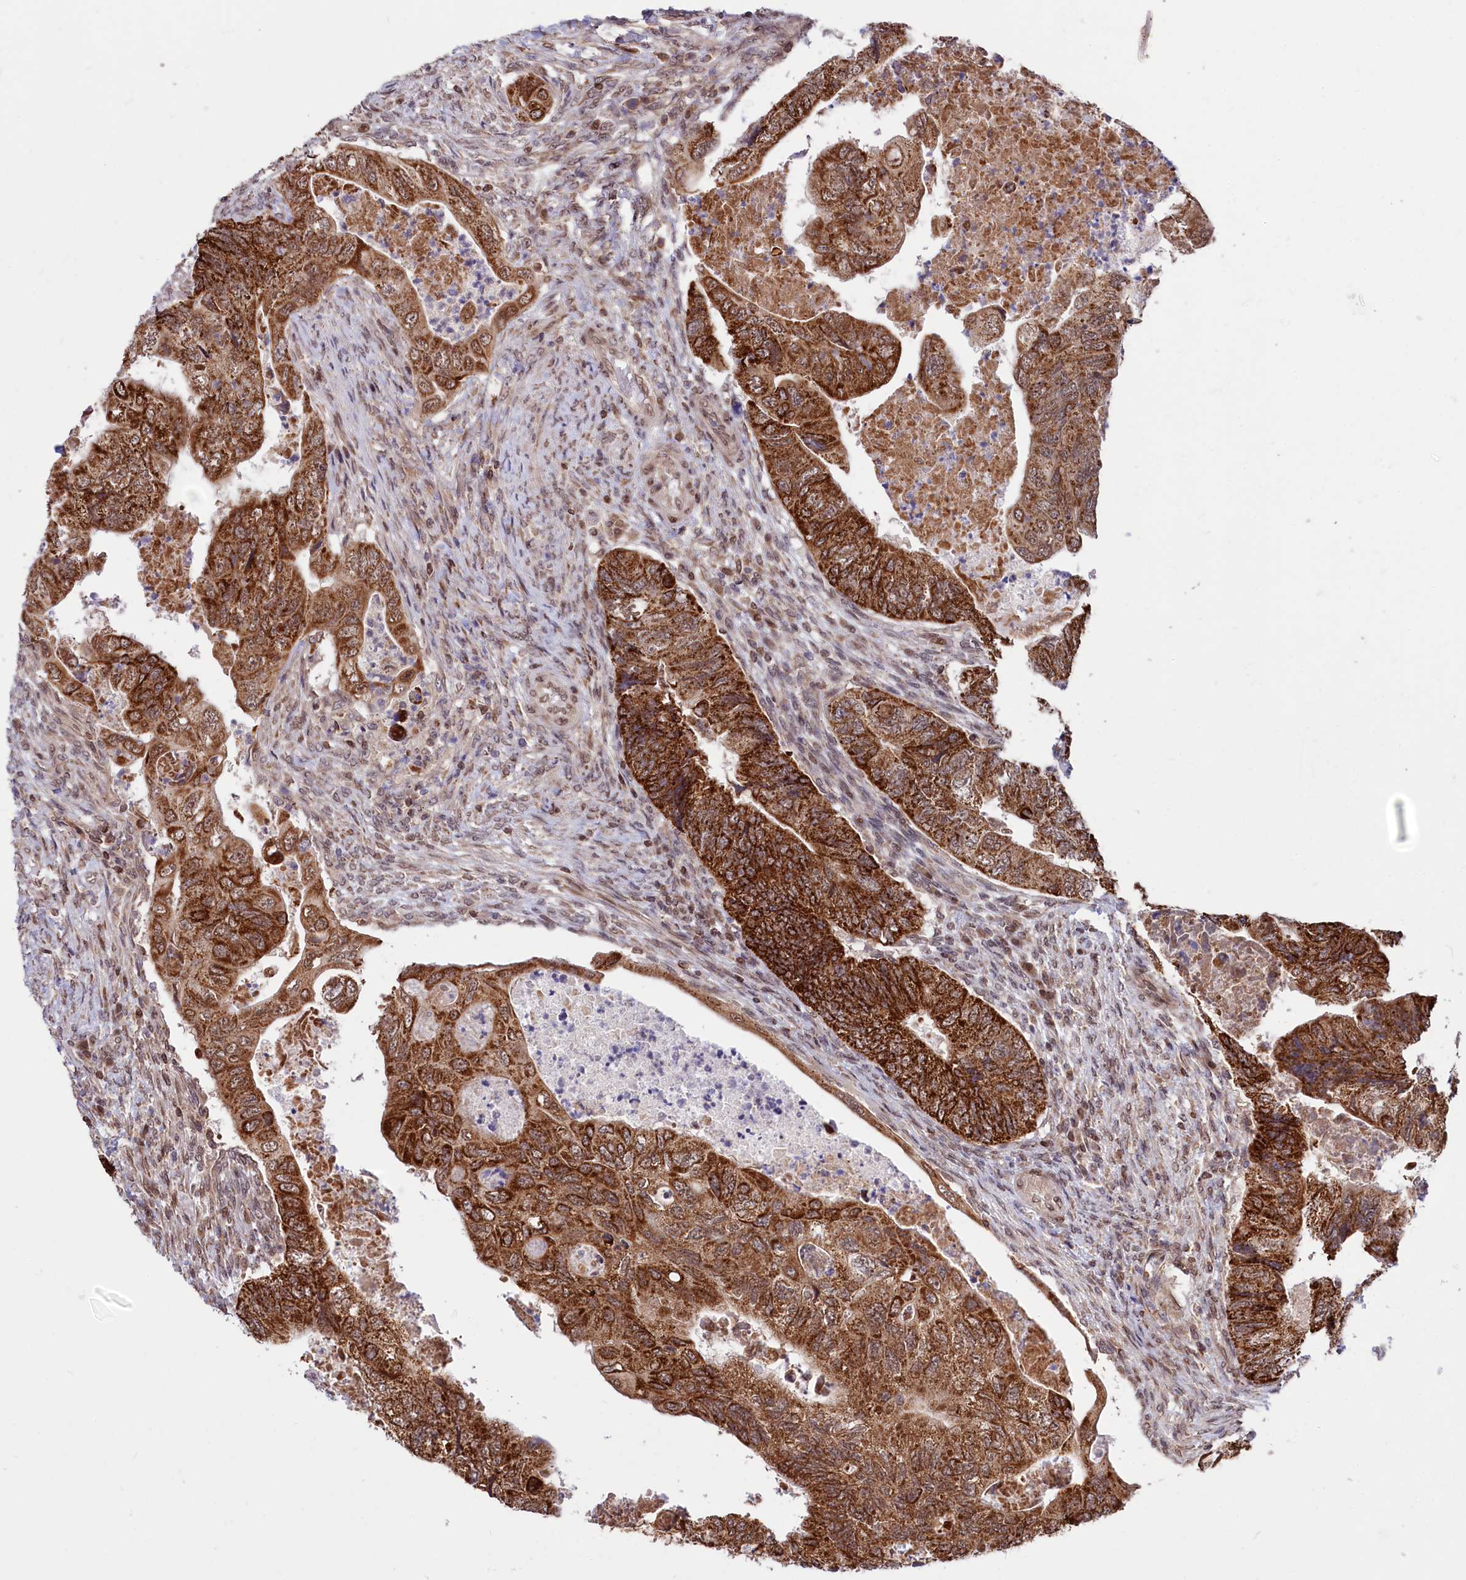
{"staining": {"intensity": "strong", "quantity": ">75%", "location": "cytoplasmic/membranous"}, "tissue": "colorectal cancer", "cell_type": "Tumor cells", "image_type": "cancer", "snomed": [{"axis": "morphology", "description": "Adenocarcinoma, NOS"}, {"axis": "topography", "description": "Rectum"}], "caption": "Adenocarcinoma (colorectal) tissue shows strong cytoplasmic/membranous staining in approximately >75% of tumor cells The staining was performed using DAB (3,3'-diaminobenzidine) to visualize the protein expression in brown, while the nuclei were stained in blue with hematoxylin (Magnification: 20x).", "gene": "PHC3", "patient": {"sex": "male", "age": 63}}